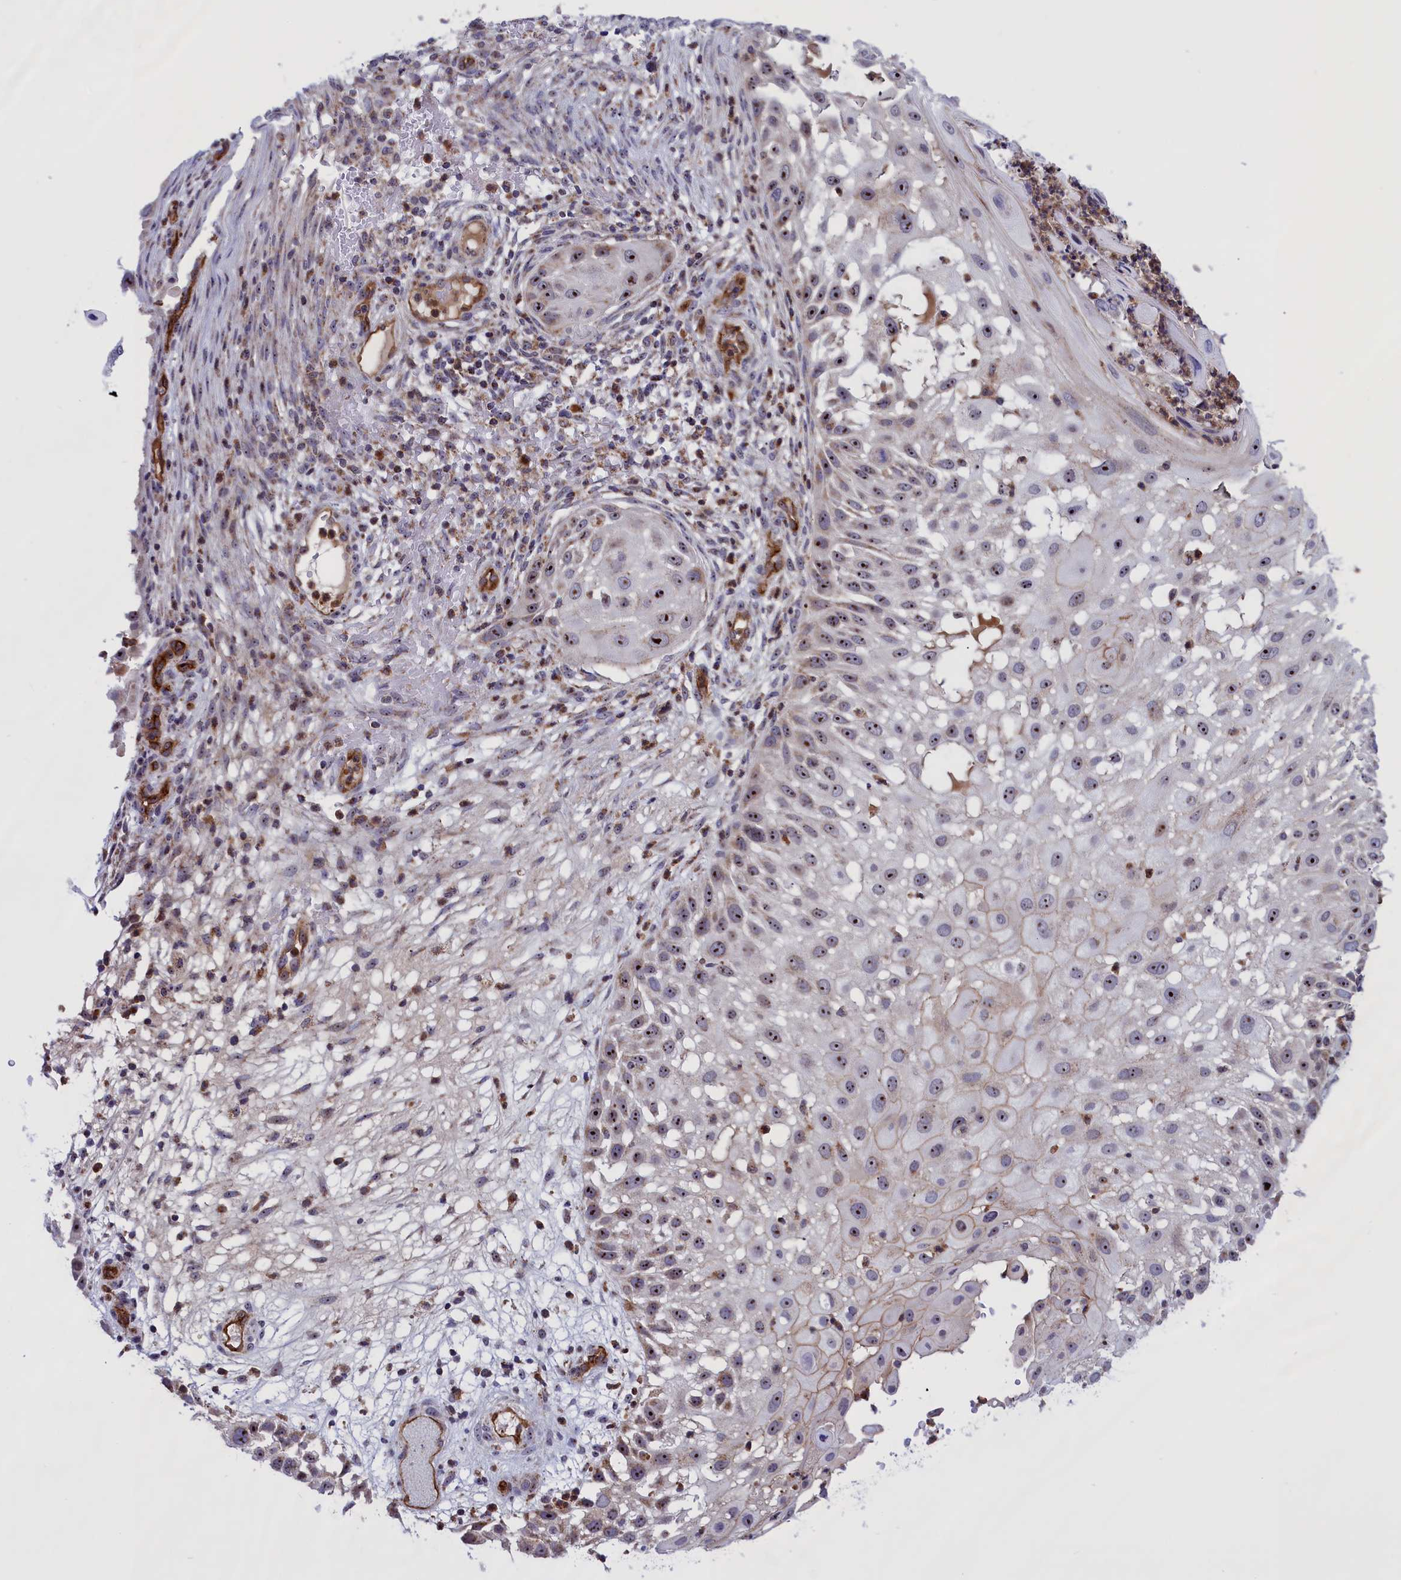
{"staining": {"intensity": "moderate", "quantity": ">75%", "location": "nuclear"}, "tissue": "skin cancer", "cell_type": "Tumor cells", "image_type": "cancer", "snomed": [{"axis": "morphology", "description": "Squamous cell carcinoma, NOS"}, {"axis": "topography", "description": "Skin"}], "caption": "DAB (3,3'-diaminobenzidine) immunohistochemical staining of skin squamous cell carcinoma reveals moderate nuclear protein staining in approximately >75% of tumor cells.", "gene": "MPND", "patient": {"sex": "female", "age": 44}}